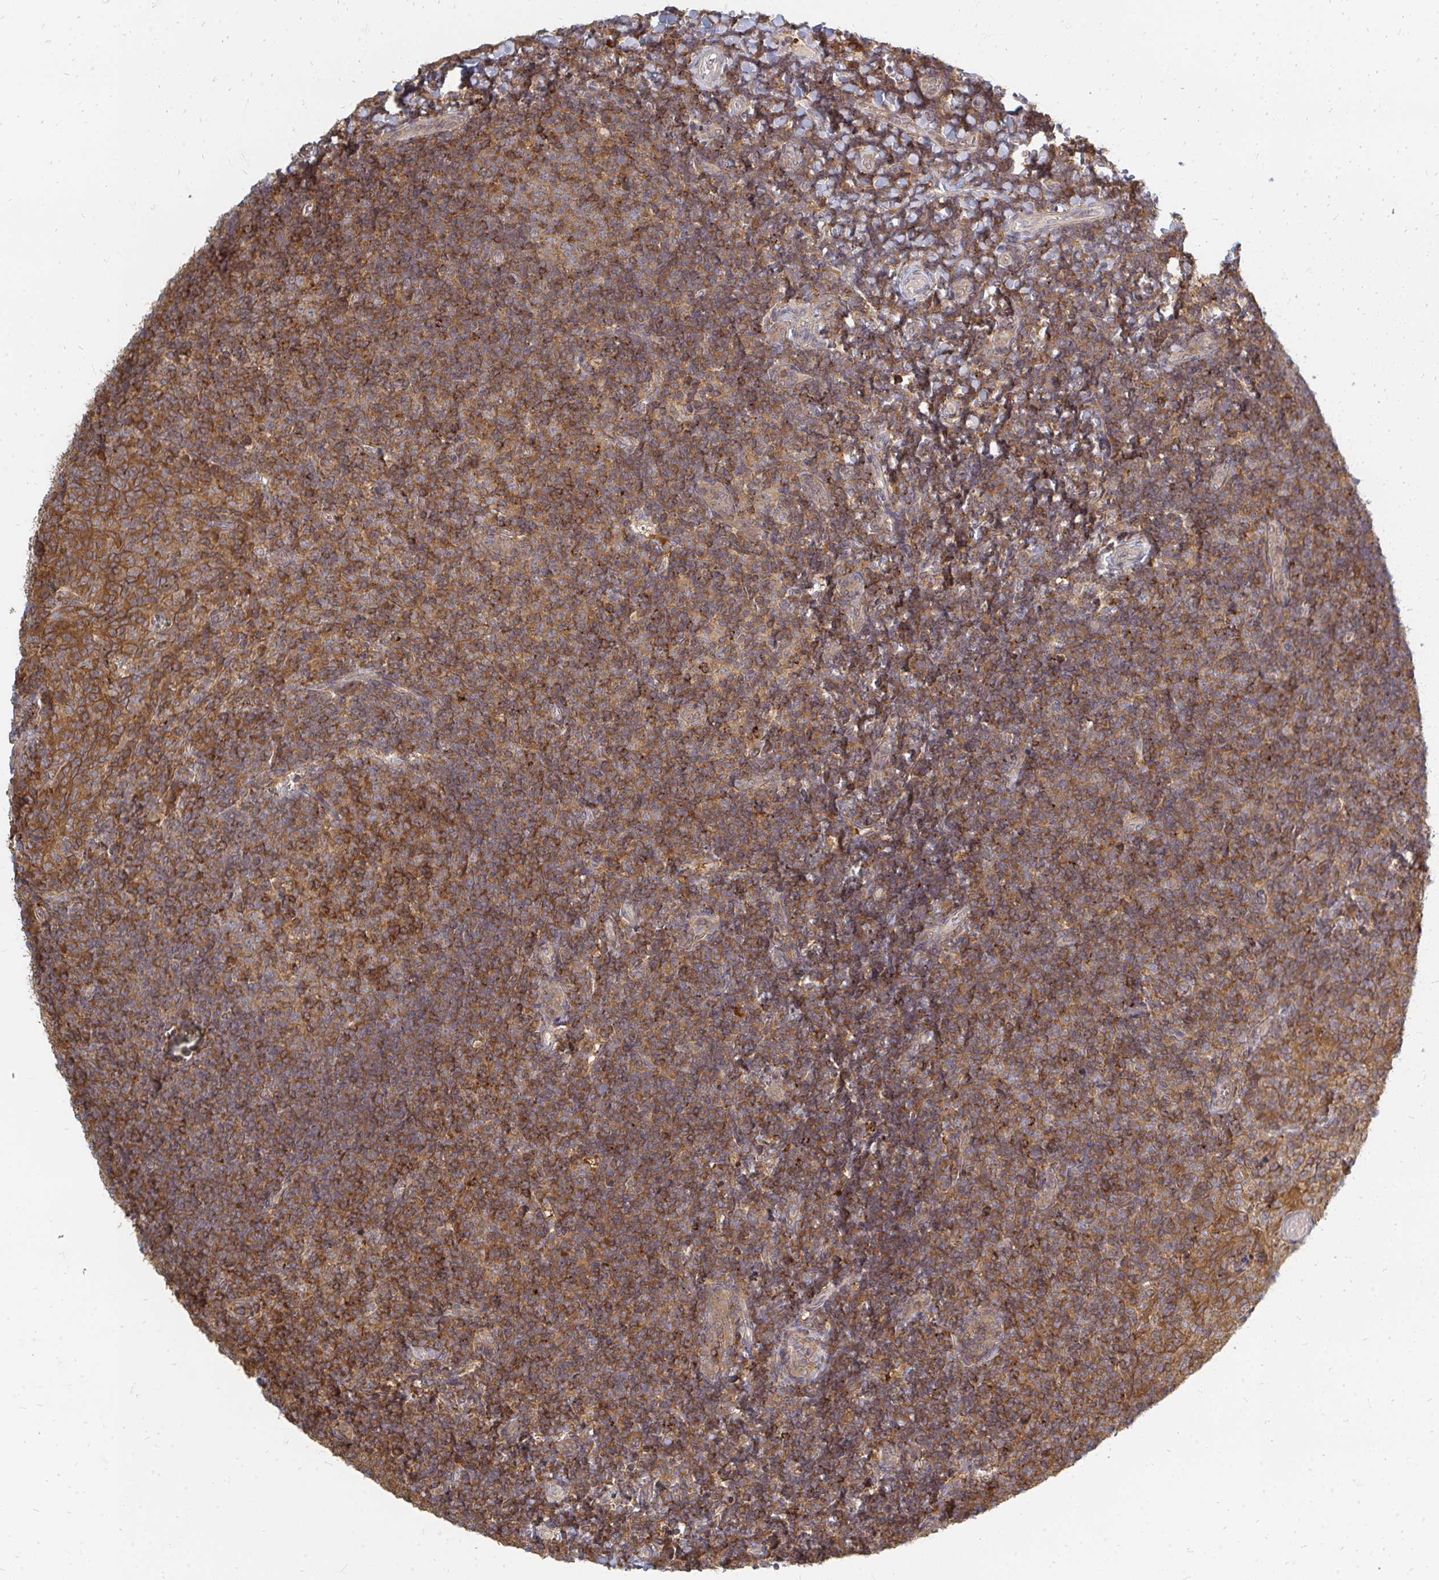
{"staining": {"intensity": "moderate", "quantity": ">75%", "location": "cytoplasmic/membranous"}, "tissue": "tonsil", "cell_type": "Germinal center cells", "image_type": "normal", "snomed": [{"axis": "morphology", "description": "Normal tissue, NOS"}, {"axis": "topography", "description": "Tonsil"}], "caption": "Immunohistochemistry (IHC) micrograph of benign tonsil stained for a protein (brown), which shows medium levels of moderate cytoplasmic/membranous staining in approximately >75% of germinal center cells.", "gene": "ZNF285", "patient": {"sex": "female", "age": 10}}